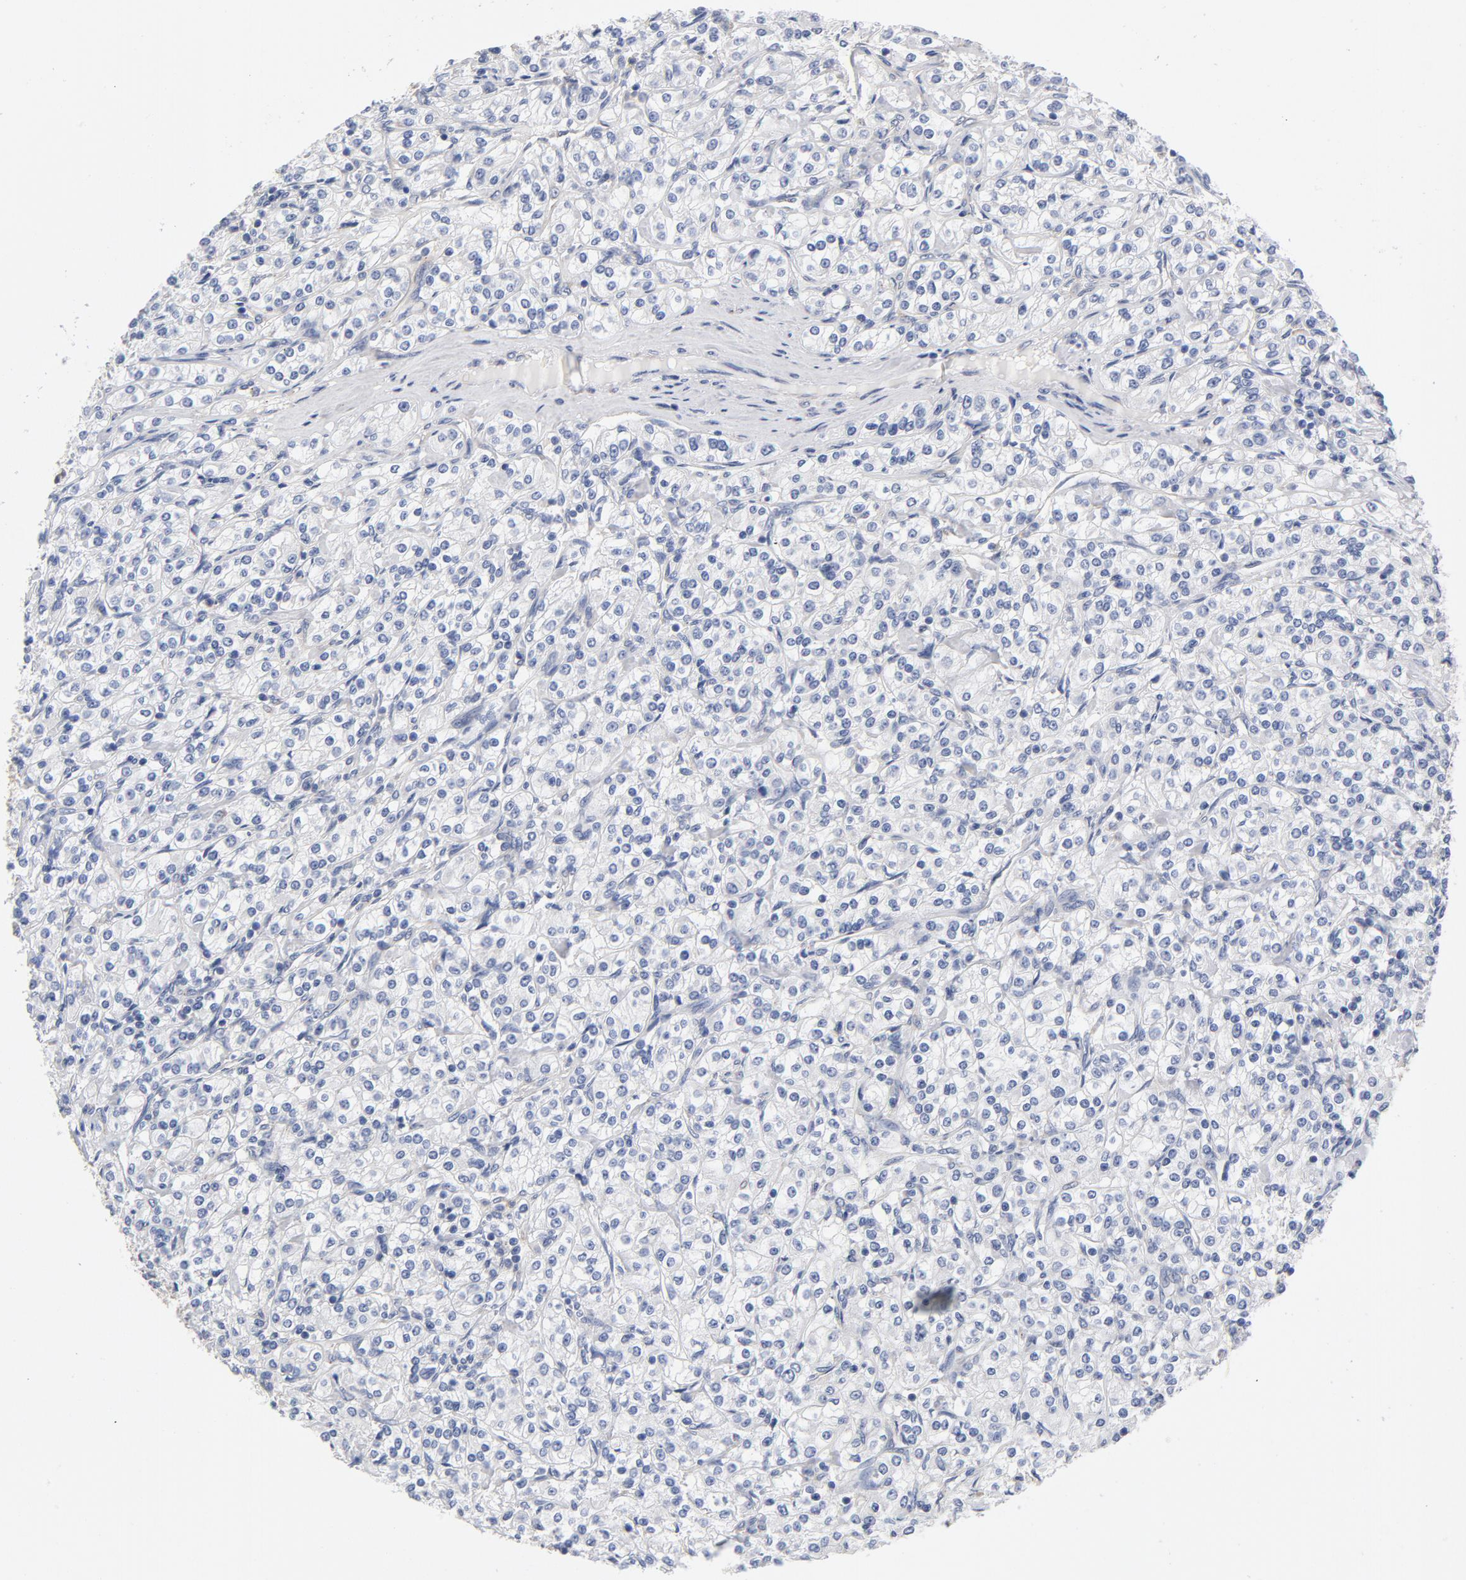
{"staining": {"intensity": "negative", "quantity": "none", "location": "none"}, "tissue": "renal cancer", "cell_type": "Tumor cells", "image_type": "cancer", "snomed": [{"axis": "morphology", "description": "Adenocarcinoma, NOS"}, {"axis": "topography", "description": "Kidney"}], "caption": "Tumor cells are negative for protein expression in human renal cancer.", "gene": "ASMTL", "patient": {"sex": "male", "age": 77}}